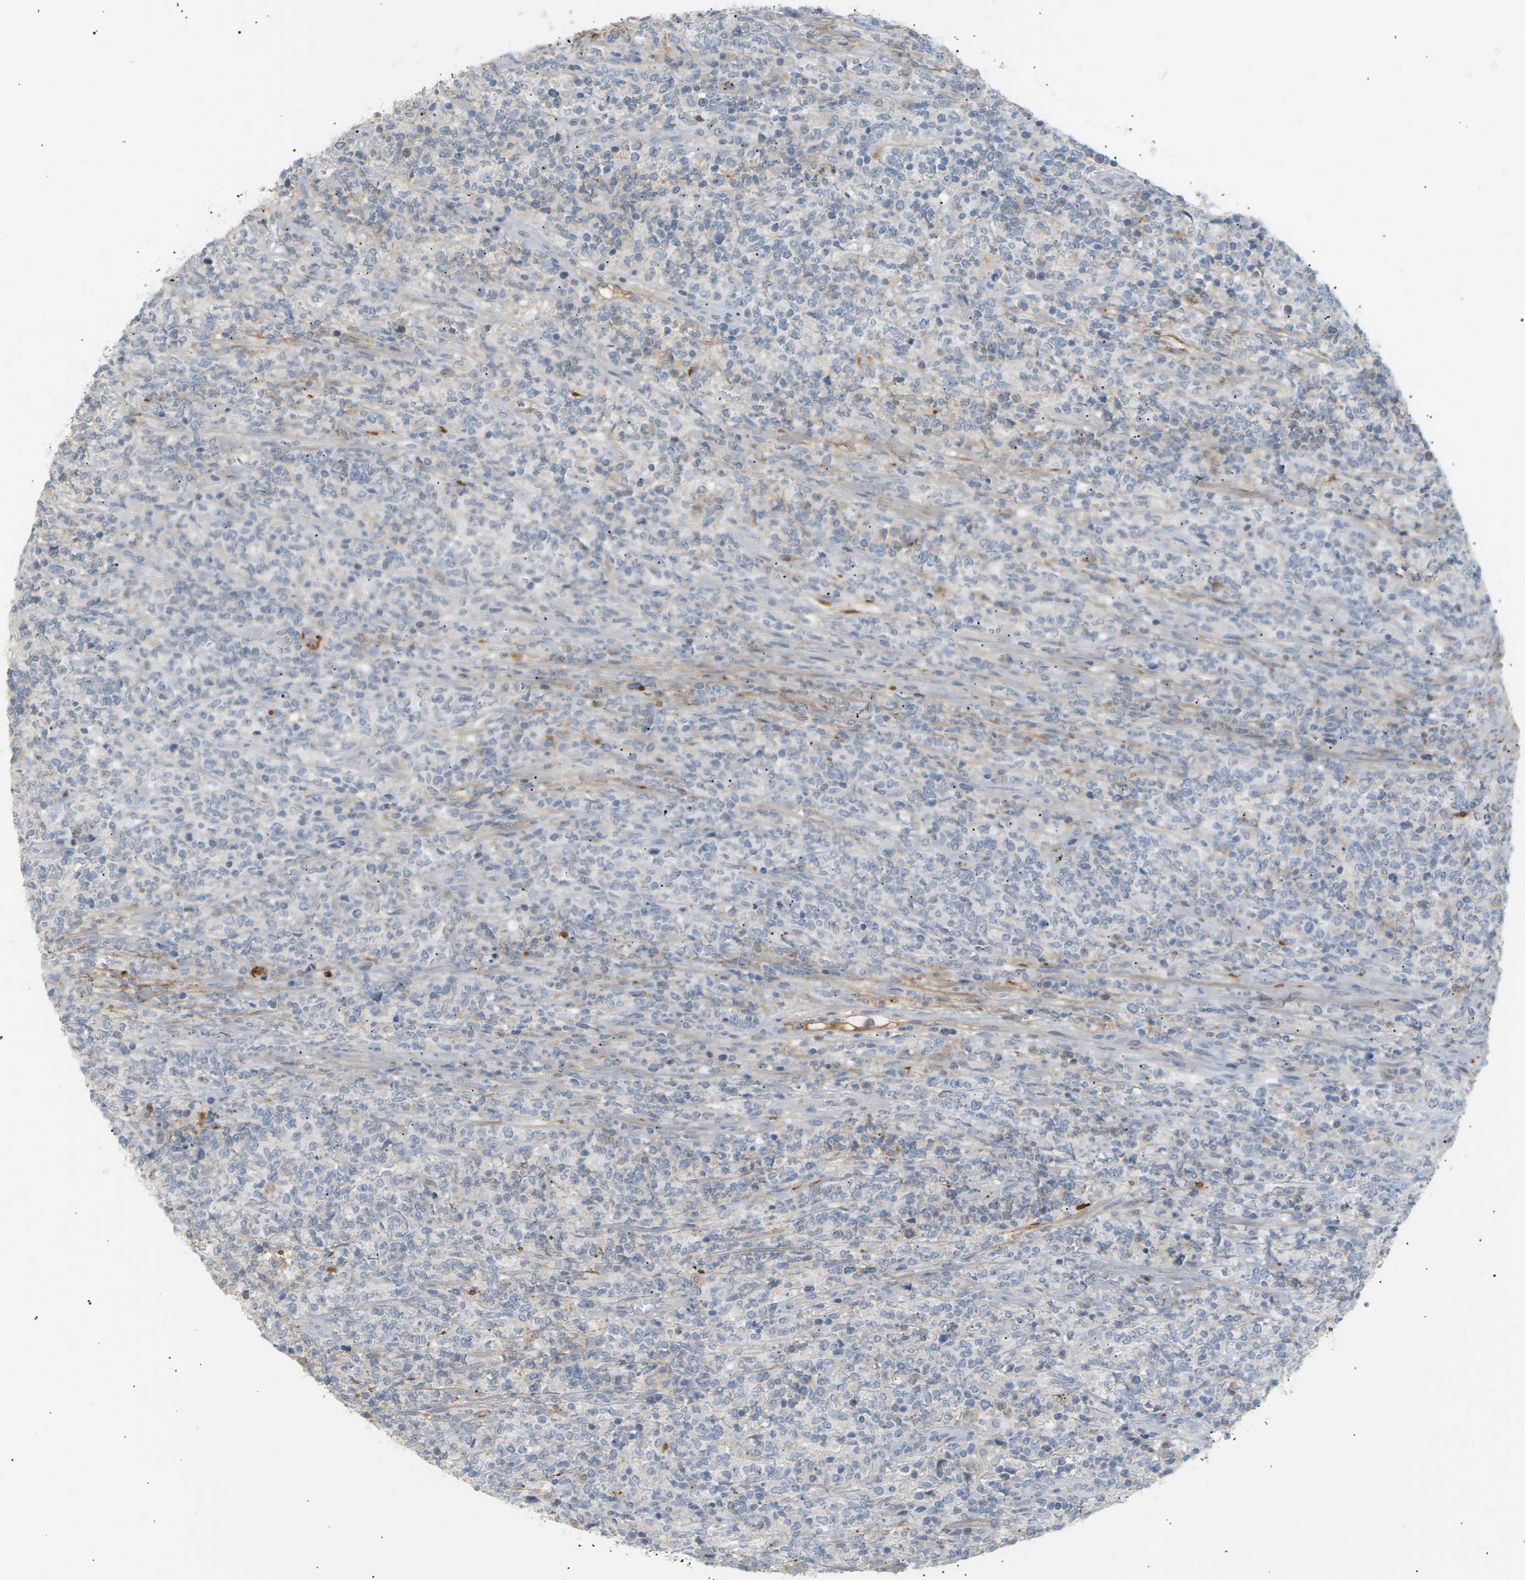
{"staining": {"intensity": "negative", "quantity": "none", "location": "none"}, "tissue": "lymphoma", "cell_type": "Tumor cells", "image_type": "cancer", "snomed": [{"axis": "morphology", "description": "Malignant lymphoma, non-Hodgkin's type, High grade"}, {"axis": "topography", "description": "Soft tissue"}], "caption": "High magnification brightfield microscopy of lymphoma stained with DAB (brown) and counterstained with hematoxylin (blue): tumor cells show no significant expression.", "gene": "CLU", "patient": {"sex": "male", "age": 18}}